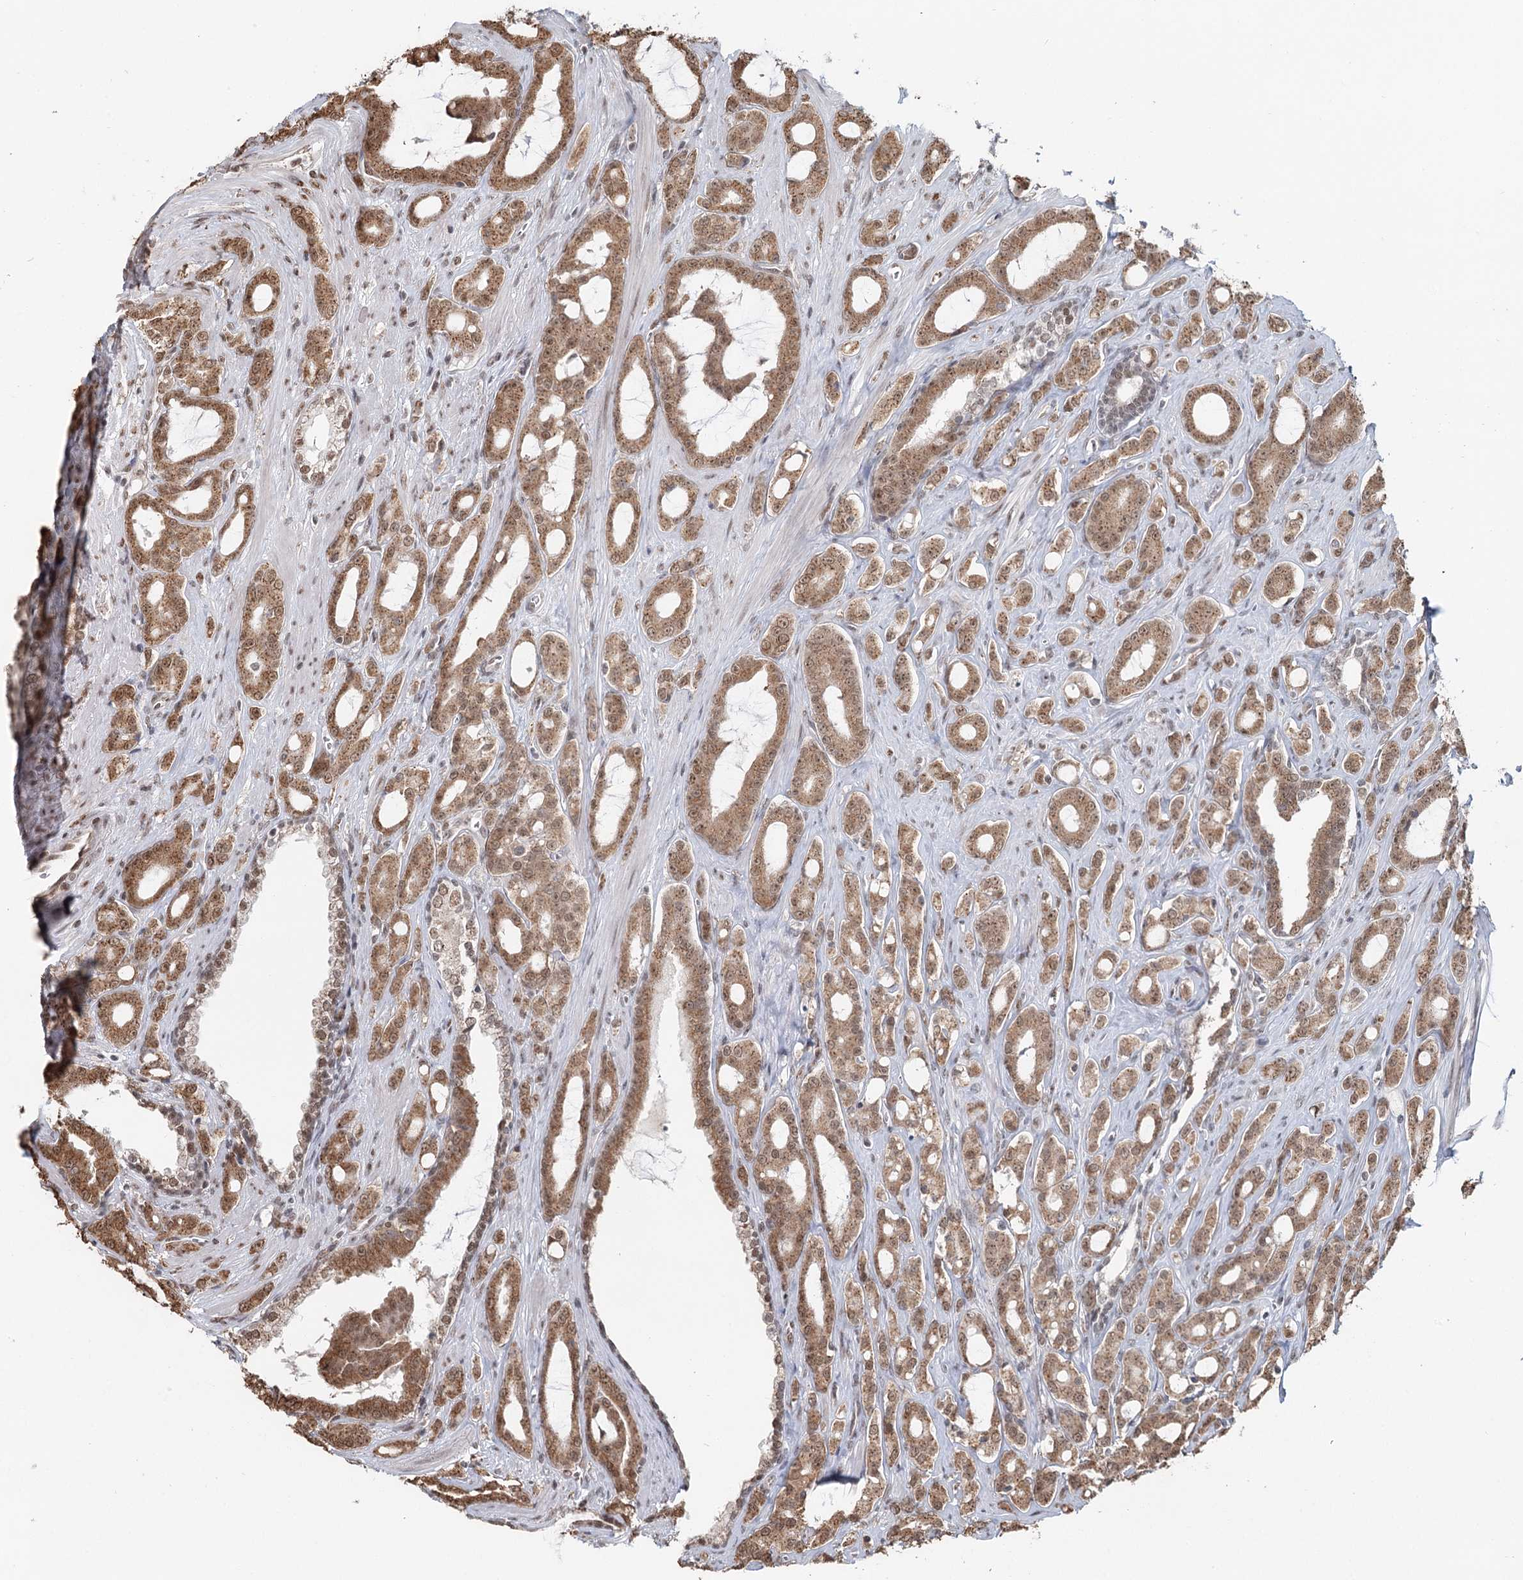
{"staining": {"intensity": "moderate", "quantity": ">75%", "location": "cytoplasmic/membranous,nuclear"}, "tissue": "prostate cancer", "cell_type": "Tumor cells", "image_type": "cancer", "snomed": [{"axis": "morphology", "description": "Adenocarcinoma, High grade"}, {"axis": "topography", "description": "Prostate"}], "caption": "Immunohistochemistry micrograph of neoplastic tissue: human prostate high-grade adenocarcinoma stained using immunohistochemistry (IHC) demonstrates medium levels of moderate protein expression localized specifically in the cytoplasmic/membranous and nuclear of tumor cells, appearing as a cytoplasmic/membranous and nuclear brown color.", "gene": "GPALPP1", "patient": {"sex": "male", "age": 72}}